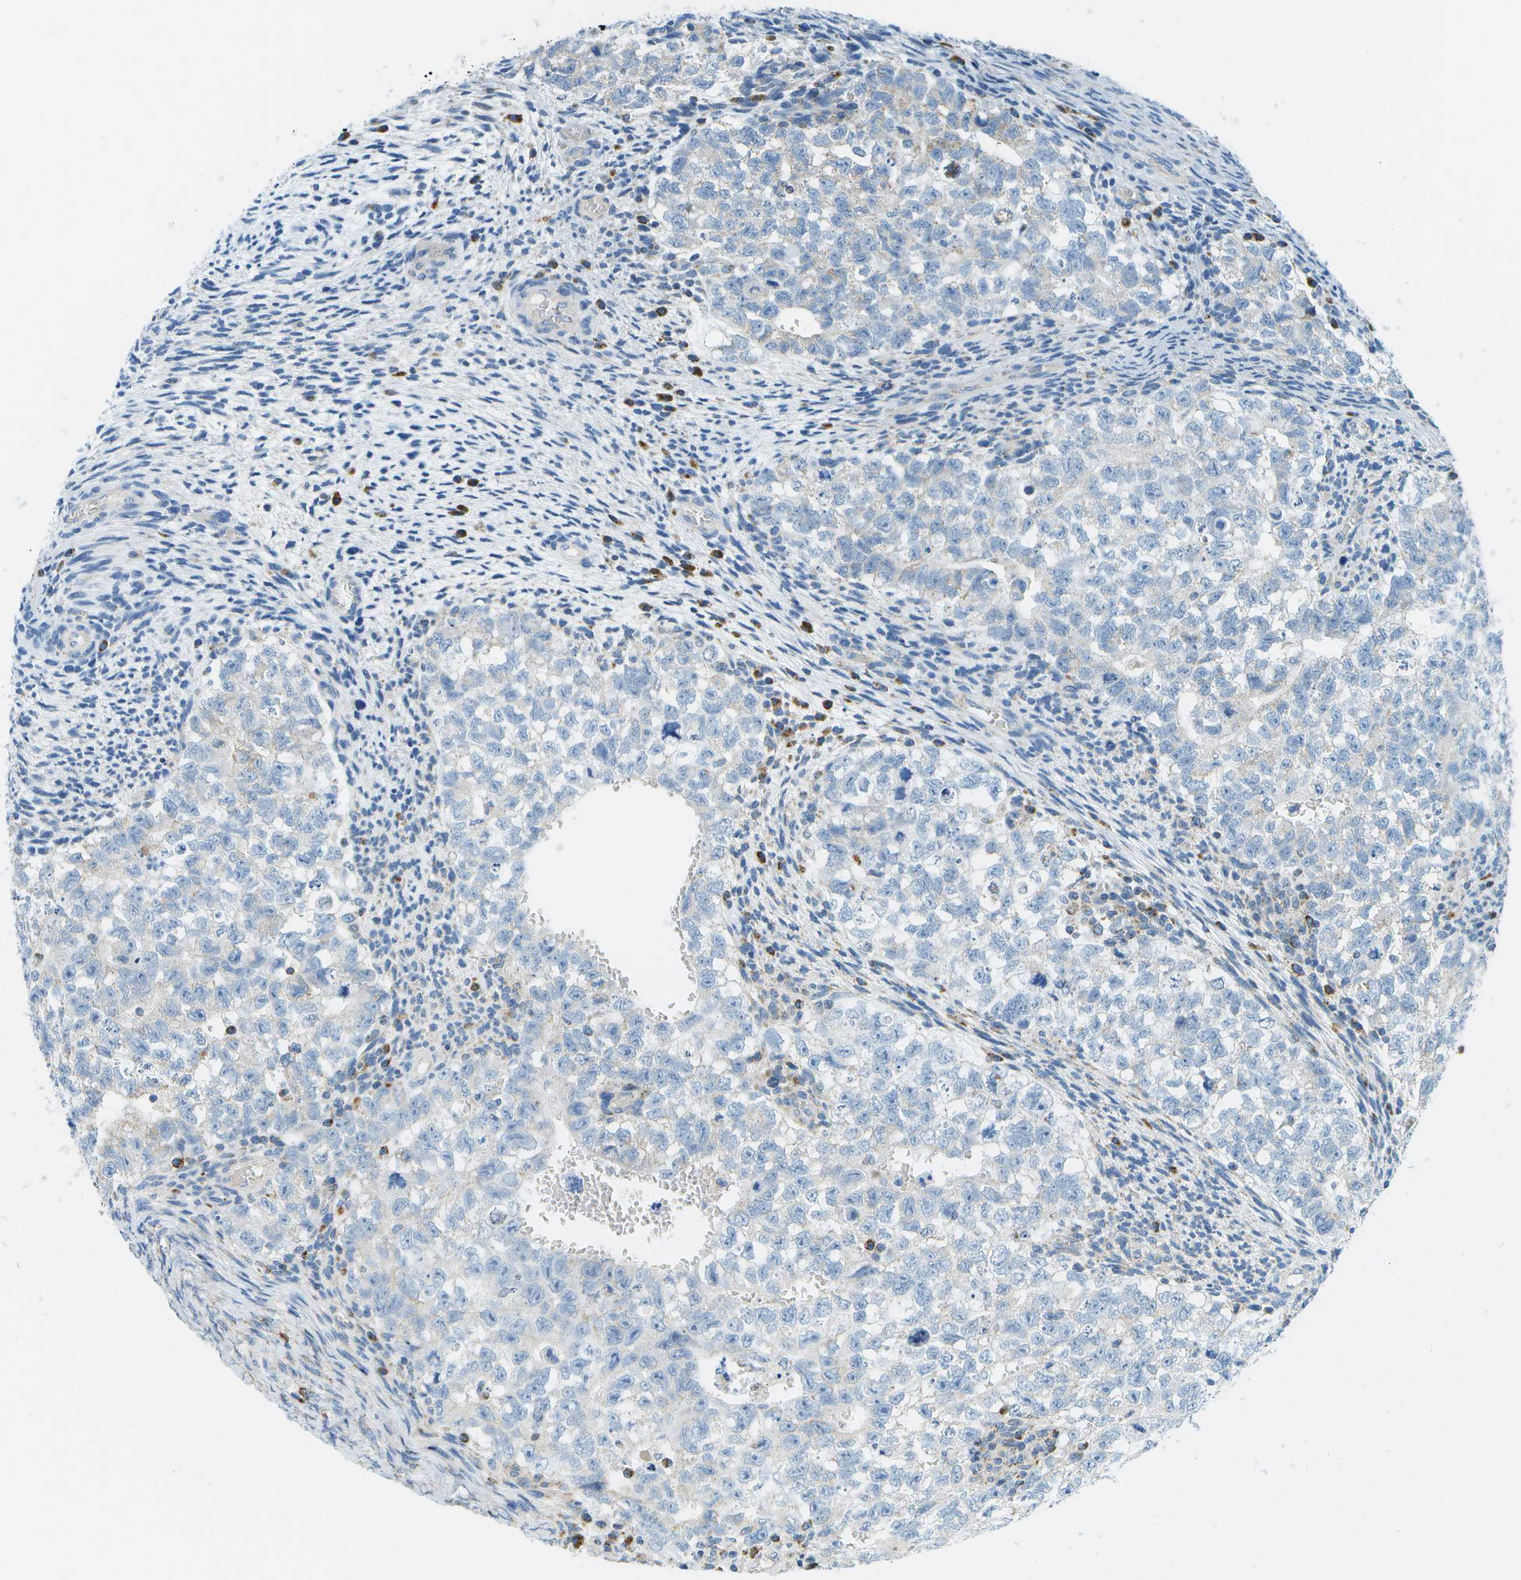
{"staining": {"intensity": "negative", "quantity": "none", "location": "none"}, "tissue": "testis cancer", "cell_type": "Tumor cells", "image_type": "cancer", "snomed": [{"axis": "morphology", "description": "Seminoma, NOS"}, {"axis": "morphology", "description": "Carcinoma, Embryonal, NOS"}, {"axis": "topography", "description": "Testis"}], "caption": "This image is of testis cancer stained with immunohistochemistry to label a protein in brown with the nuclei are counter-stained blue. There is no expression in tumor cells.", "gene": "PTGIS", "patient": {"sex": "male", "age": 38}}